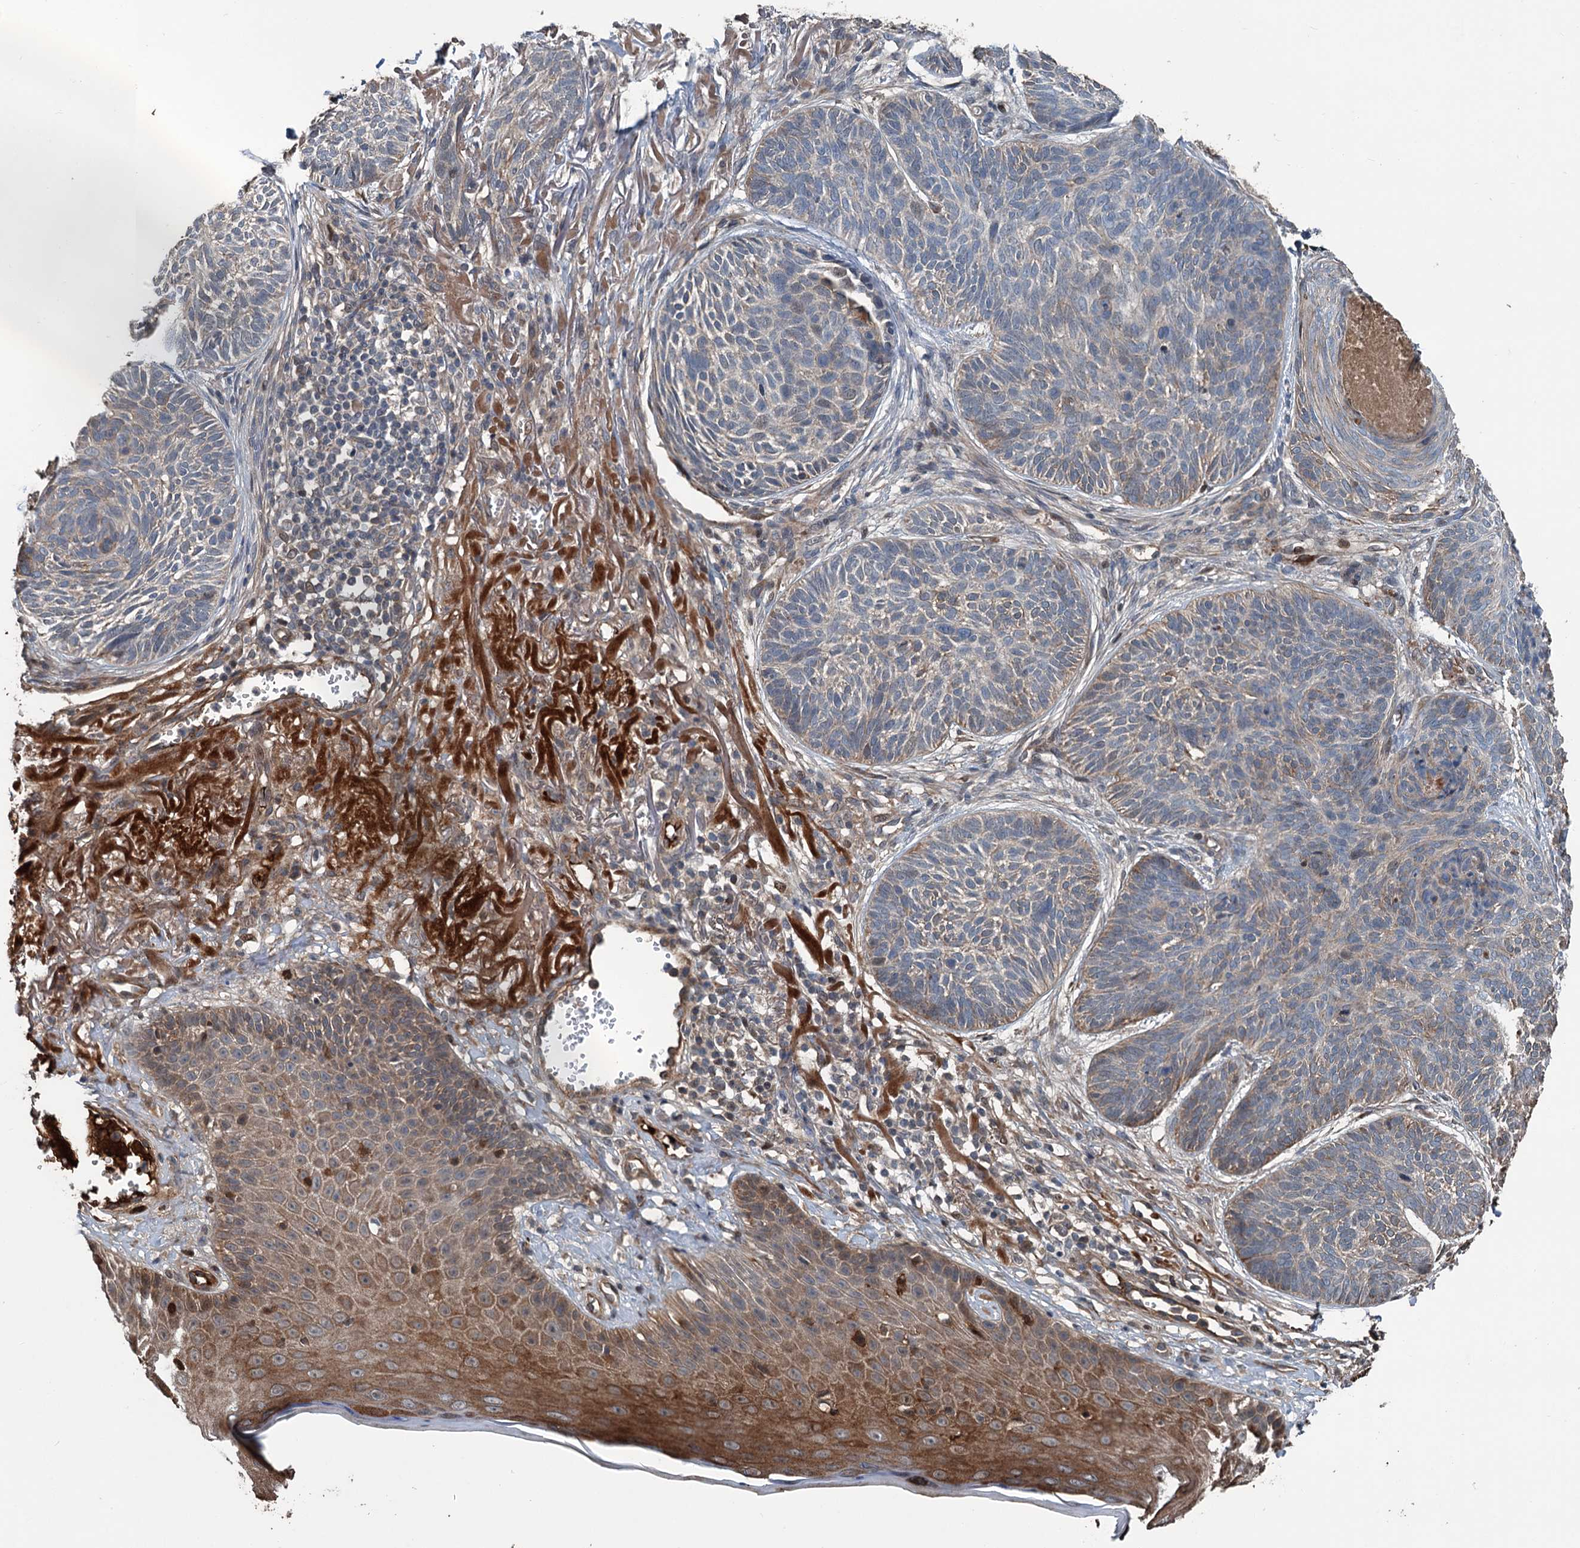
{"staining": {"intensity": "weak", "quantity": "<25%", "location": "cytoplasmic/membranous"}, "tissue": "skin cancer", "cell_type": "Tumor cells", "image_type": "cancer", "snomed": [{"axis": "morphology", "description": "Normal tissue, NOS"}, {"axis": "morphology", "description": "Basal cell carcinoma"}, {"axis": "topography", "description": "Skin"}], "caption": "This photomicrograph is of skin basal cell carcinoma stained with IHC to label a protein in brown with the nuclei are counter-stained blue. There is no expression in tumor cells.", "gene": "TEDC1", "patient": {"sex": "male", "age": 66}}